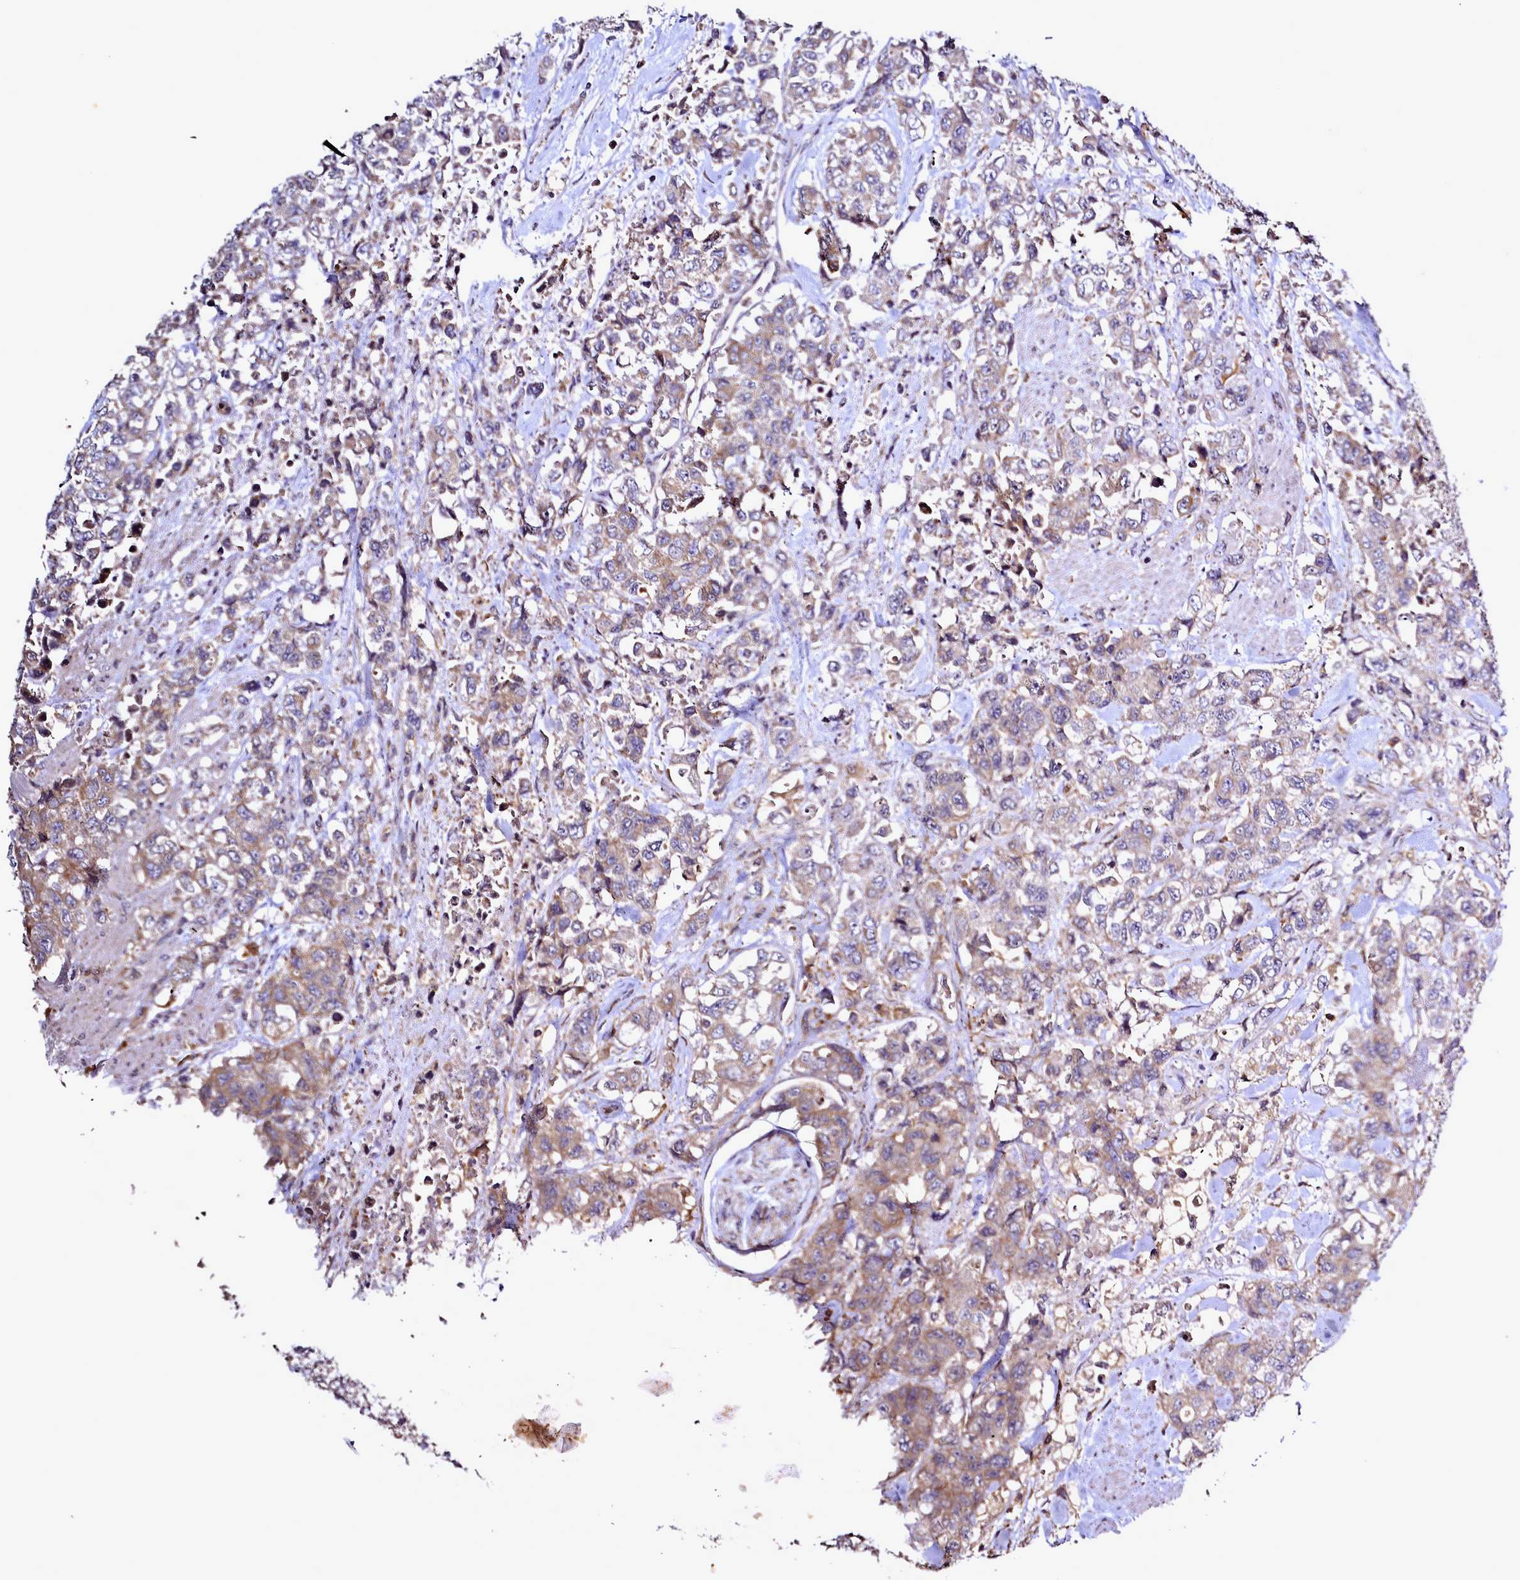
{"staining": {"intensity": "moderate", "quantity": "25%-75%", "location": "cytoplasmic/membranous"}, "tissue": "urothelial cancer", "cell_type": "Tumor cells", "image_type": "cancer", "snomed": [{"axis": "morphology", "description": "Urothelial carcinoma, High grade"}, {"axis": "topography", "description": "Urinary bladder"}], "caption": "Immunohistochemistry (IHC) (DAB) staining of high-grade urothelial carcinoma demonstrates moderate cytoplasmic/membranous protein staining in approximately 25%-75% of tumor cells. (DAB IHC, brown staining for protein, blue staining for nuclei).", "gene": "NCKAP1L", "patient": {"sex": "female", "age": 78}}